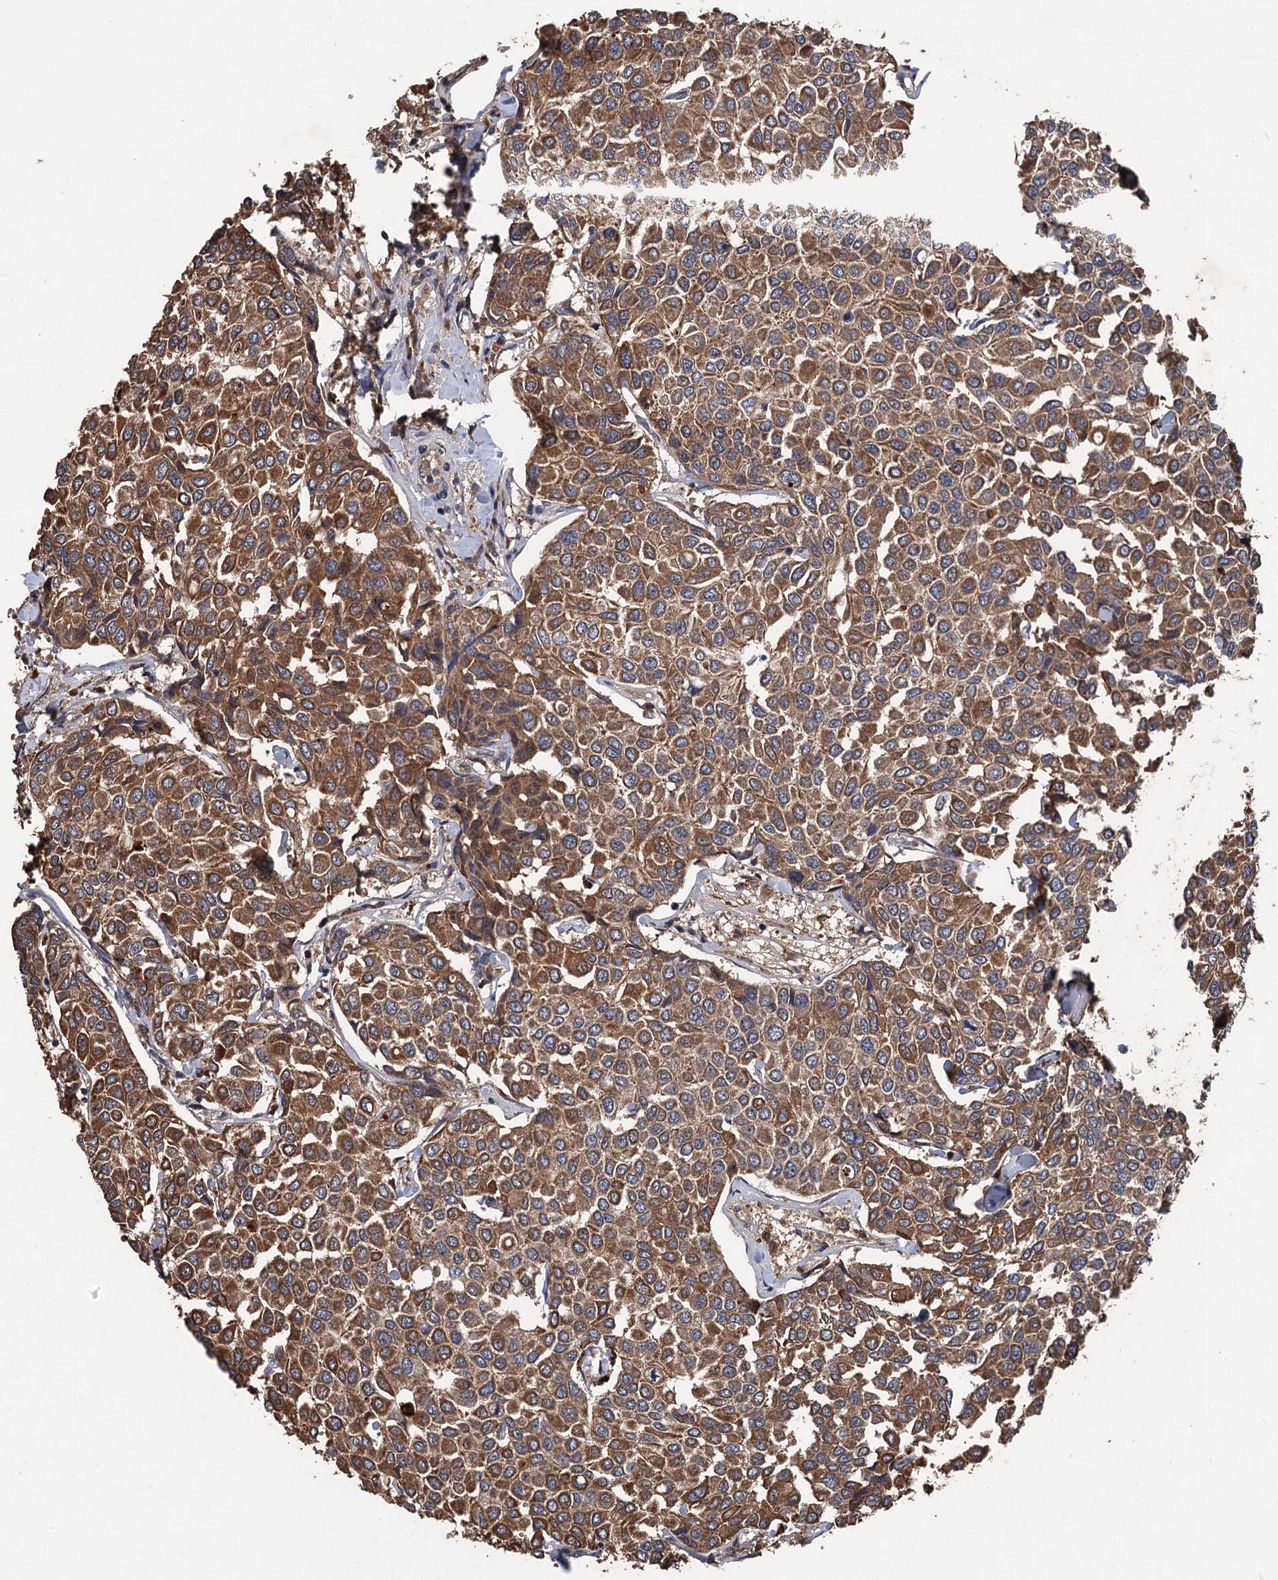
{"staining": {"intensity": "moderate", "quantity": ">75%", "location": "cytoplasmic/membranous"}, "tissue": "breast cancer", "cell_type": "Tumor cells", "image_type": "cancer", "snomed": [{"axis": "morphology", "description": "Duct carcinoma"}, {"axis": "topography", "description": "Breast"}], "caption": "Breast invasive ductal carcinoma was stained to show a protein in brown. There is medium levels of moderate cytoplasmic/membranous positivity in approximately >75% of tumor cells.", "gene": "ZNF438", "patient": {"sex": "female", "age": 55}}